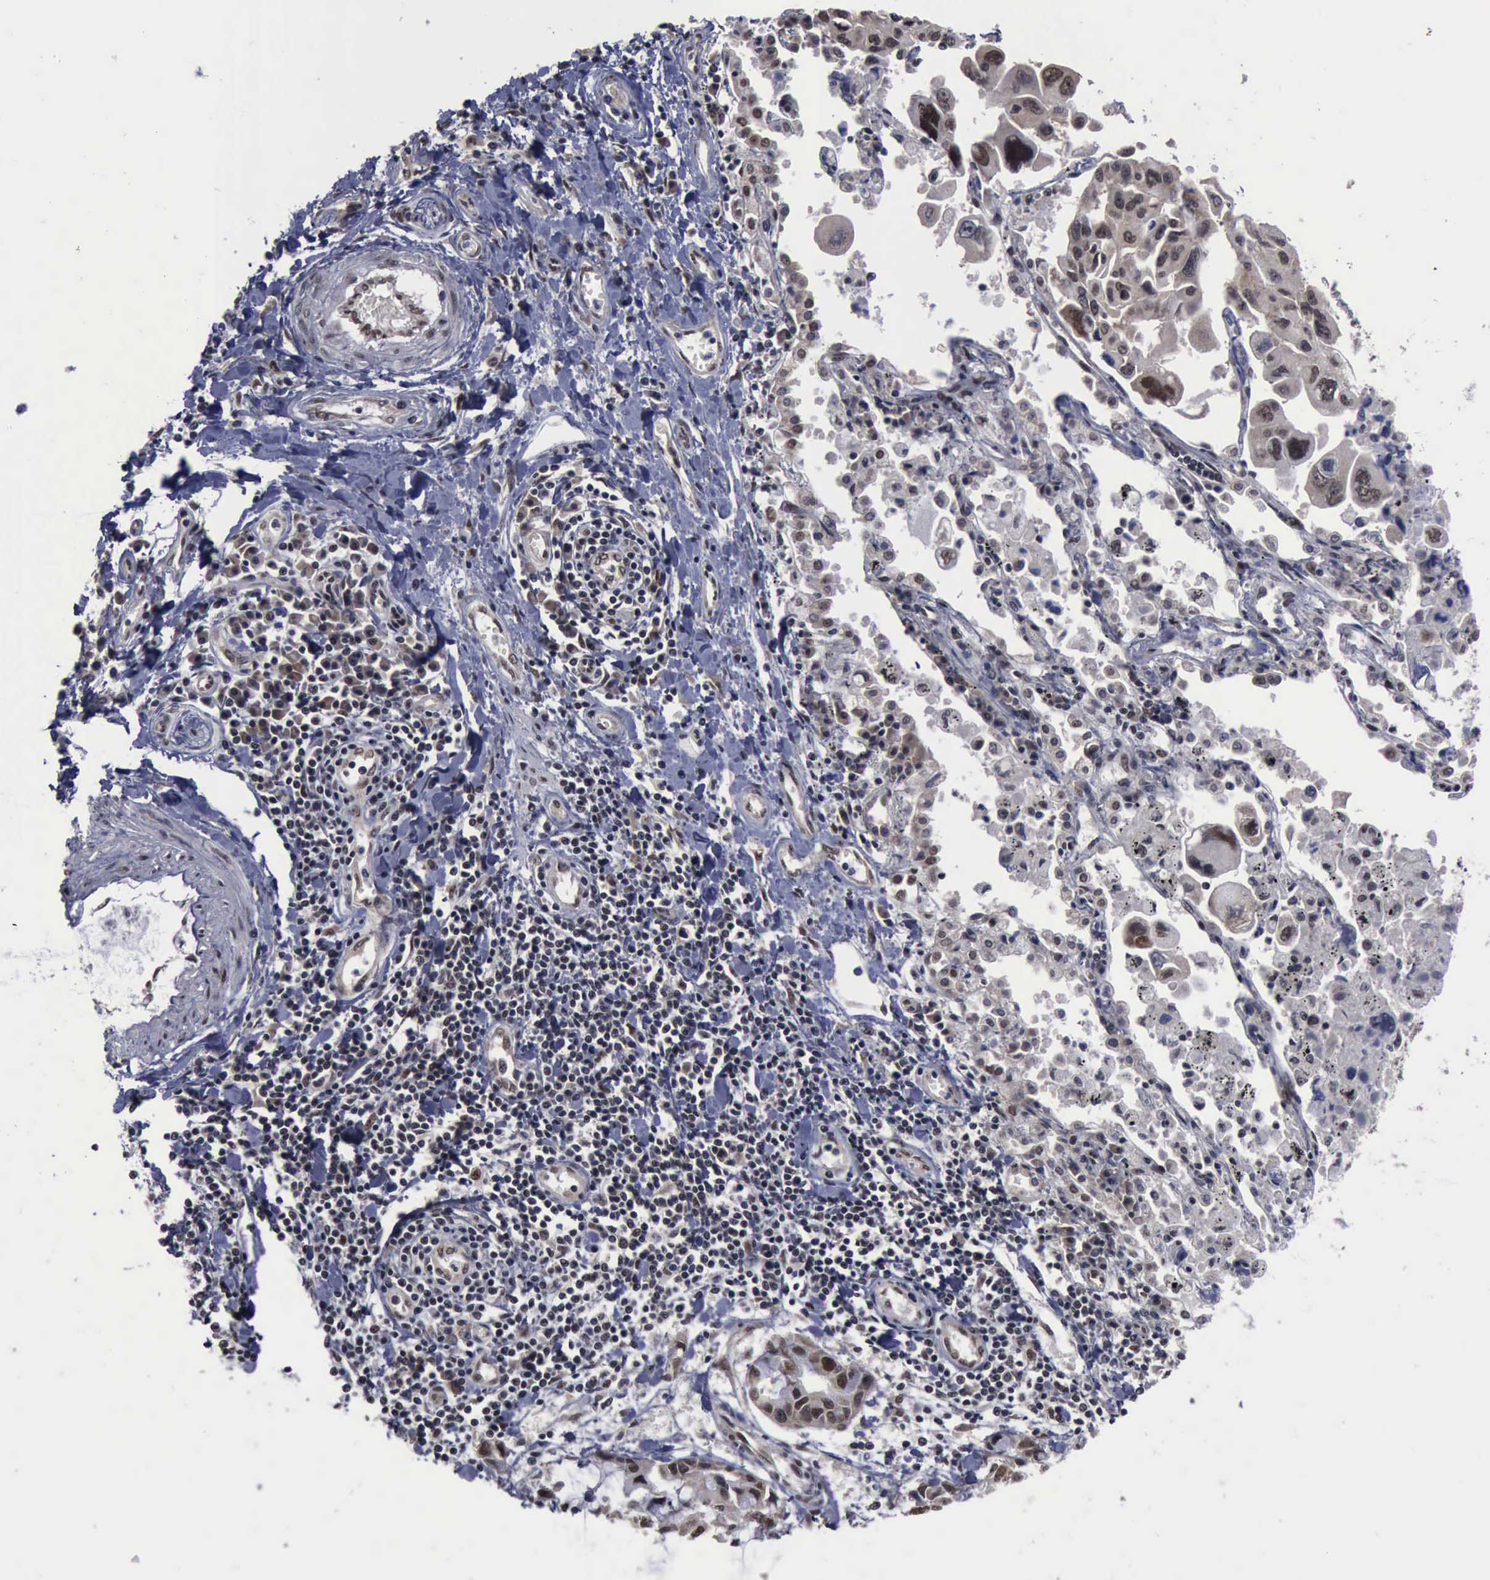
{"staining": {"intensity": "weak", "quantity": "25%-75%", "location": "cytoplasmic/membranous,nuclear"}, "tissue": "lung cancer", "cell_type": "Tumor cells", "image_type": "cancer", "snomed": [{"axis": "morphology", "description": "Adenocarcinoma, NOS"}, {"axis": "topography", "description": "Lung"}], "caption": "About 25%-75% of tumor cells in lung cancer (adenocarcinoma) exhibit weak cytoplasmic/membranous and nuclear protein expression as visualized by brown immunohistochemical staining.", "gene": "RTCB", "patient": {"sex": "male", "age": 64}}